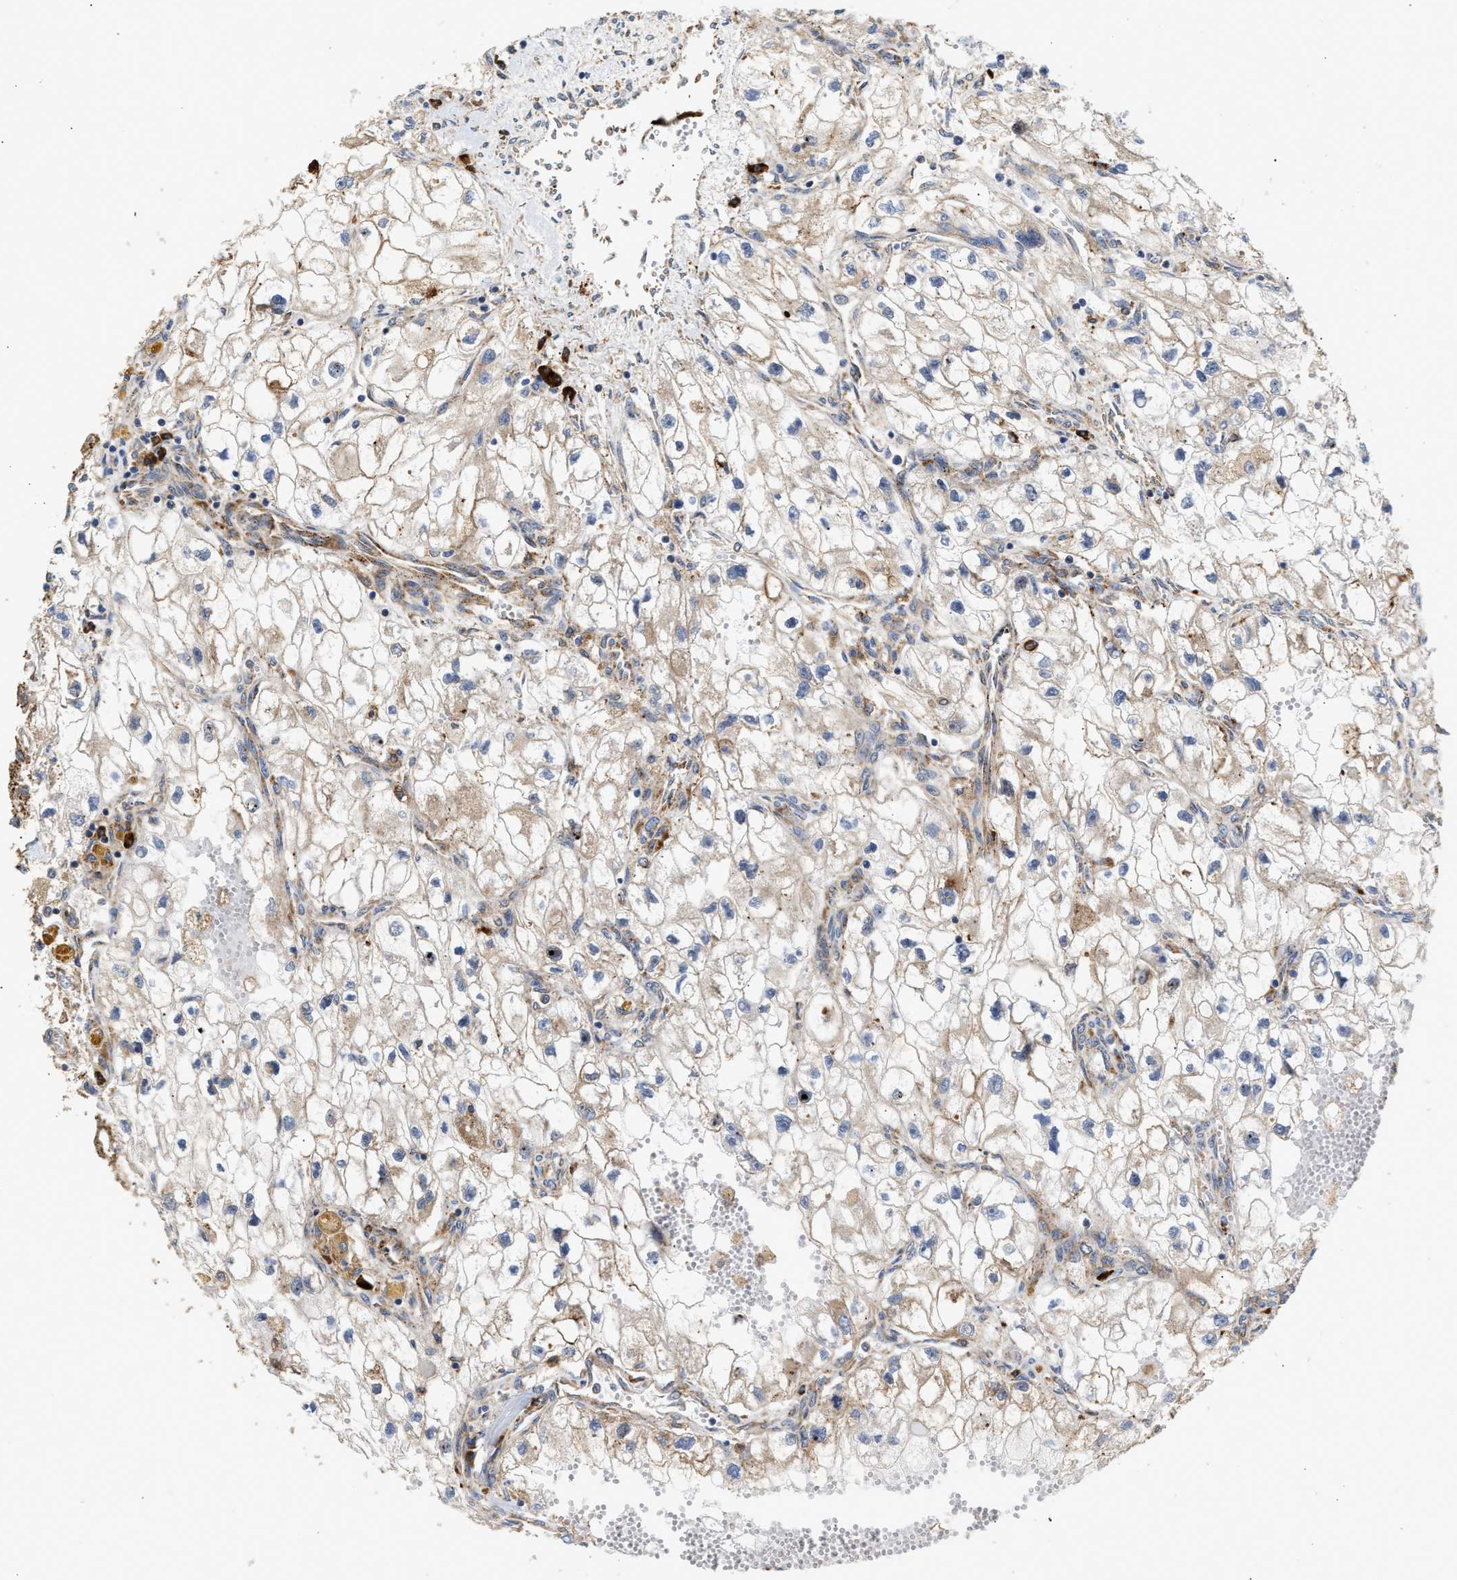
{"staining": {"intensity": "weak", "quantity": ">75%", "location": "cytoplasmic/membranous"}, "tissue": "renal cancer", "cell_type": "Tumor cells", "image_type": "cancer", "snomed": [{"axis": "morphology", "description": "Adenocarcinoma, NOS"}, {"axis": "topography", "description": "Kidney"}], "caption": "Renal adenocarcinoma stained with DAB (3,3'-diaminobenzidine) immunohistochemistry shows low levels of weak cytoplasmic/membranous positivity in approximately >75% of tumor cells. The protein of interest is stained brown, and the nuclei are stained in blue (DAB (3,3'-diaminobenzidine) IHC with brightfield microscopy, high magnification).", "gene": "AMZ1", "patient": {"sex": "female", "age": 70}}